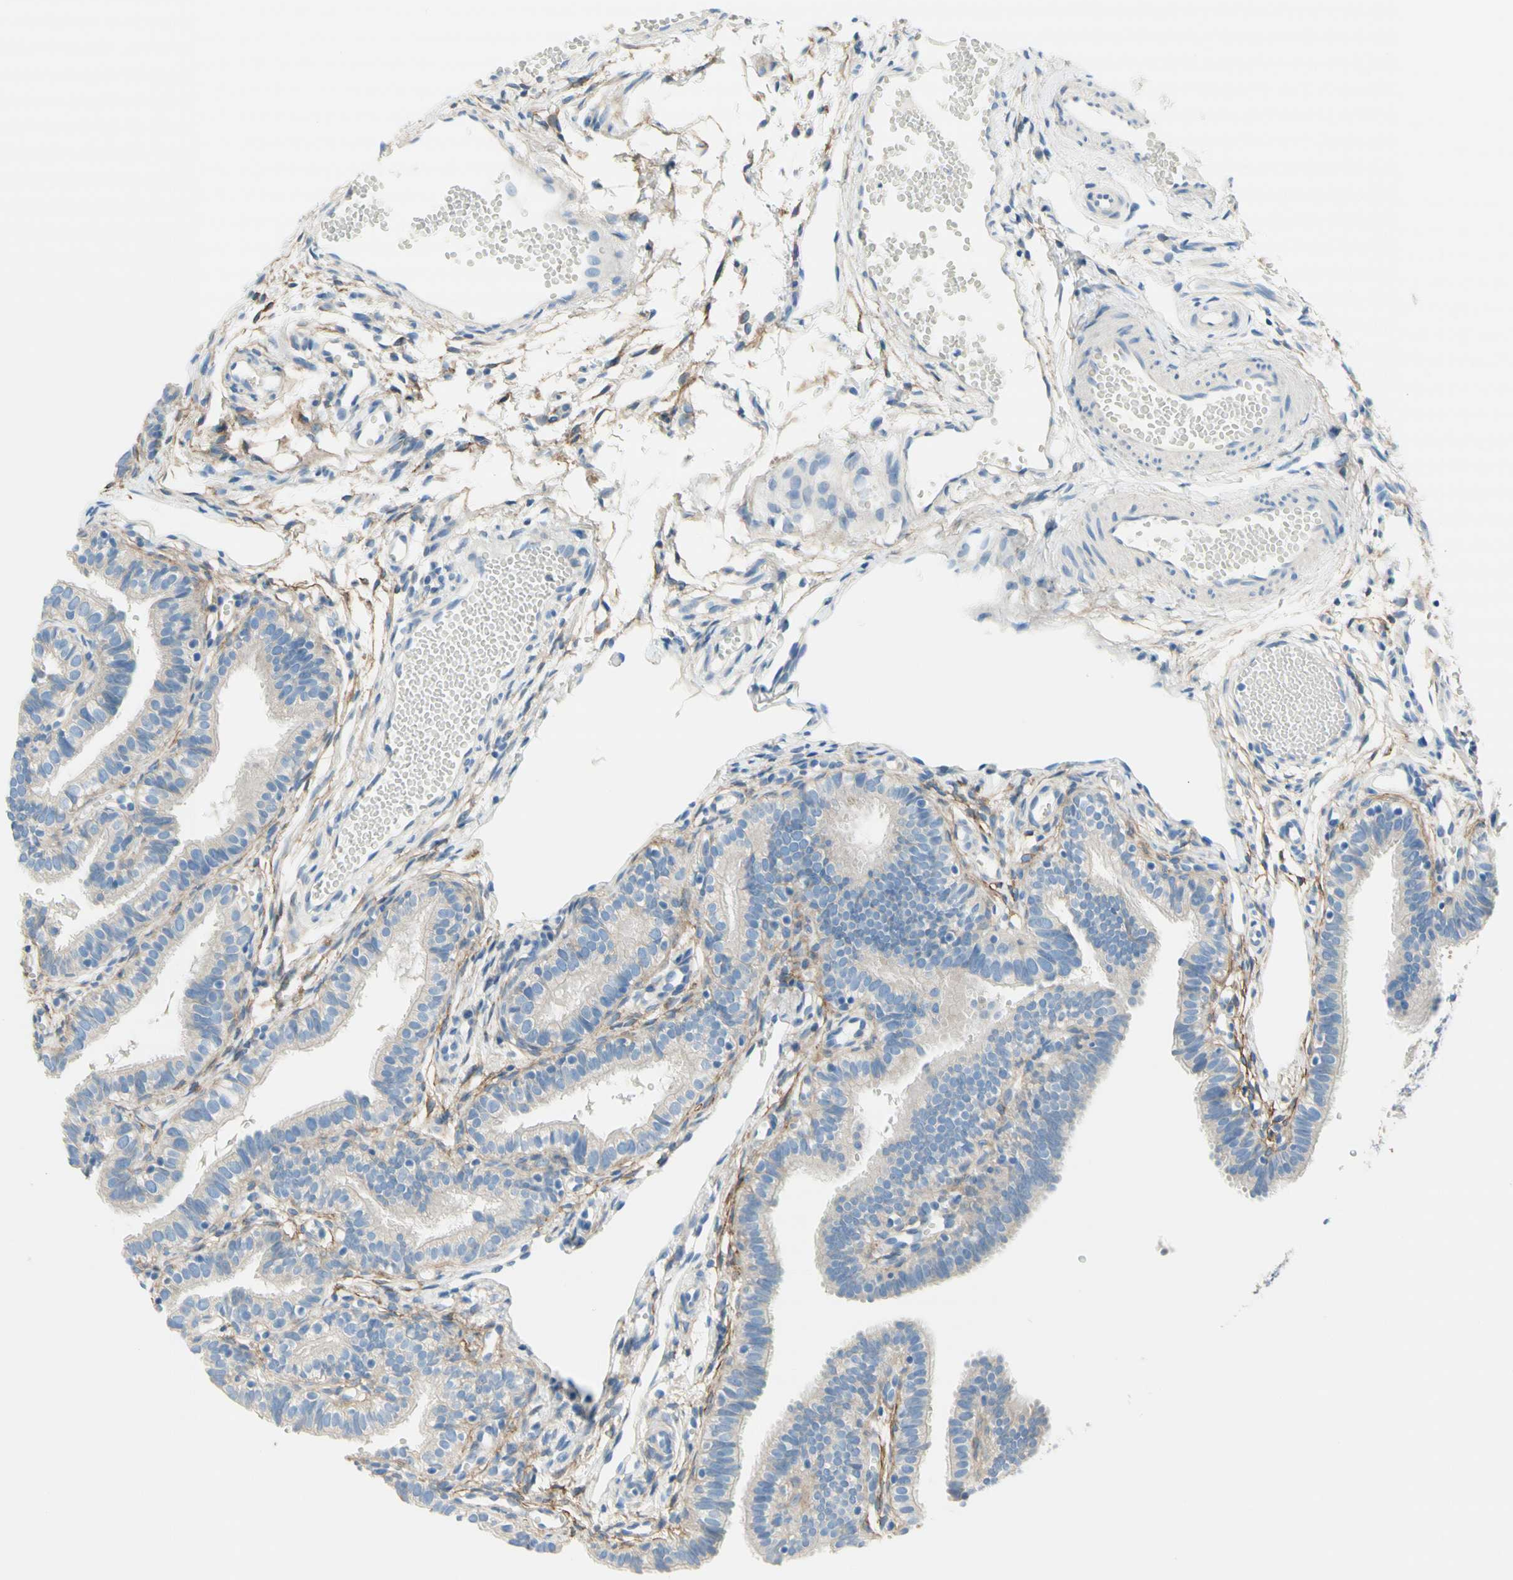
{"staining": {"intensity": "weak", "quantity": ">75%", "location": "cytoplasmic/membranous"}, "tissue": "fallopian tube", "cell_type": "Glandular cells", "image_type": "normal", "snomed": [{"axis": "morphology", "description": "Normal tissue, NOS"}, {"axis": "topography", "description": "Fallopian tube"}, {"axis": "topography", "description": "Placenta"}], "caption": "Protein staining of unremarkable fallopian tube reveals weak cytoplasmic/membranous staining in approximately >75% of glandular cells.", "gene": "F3", "patient": {"sex": "female", "age": 34}}